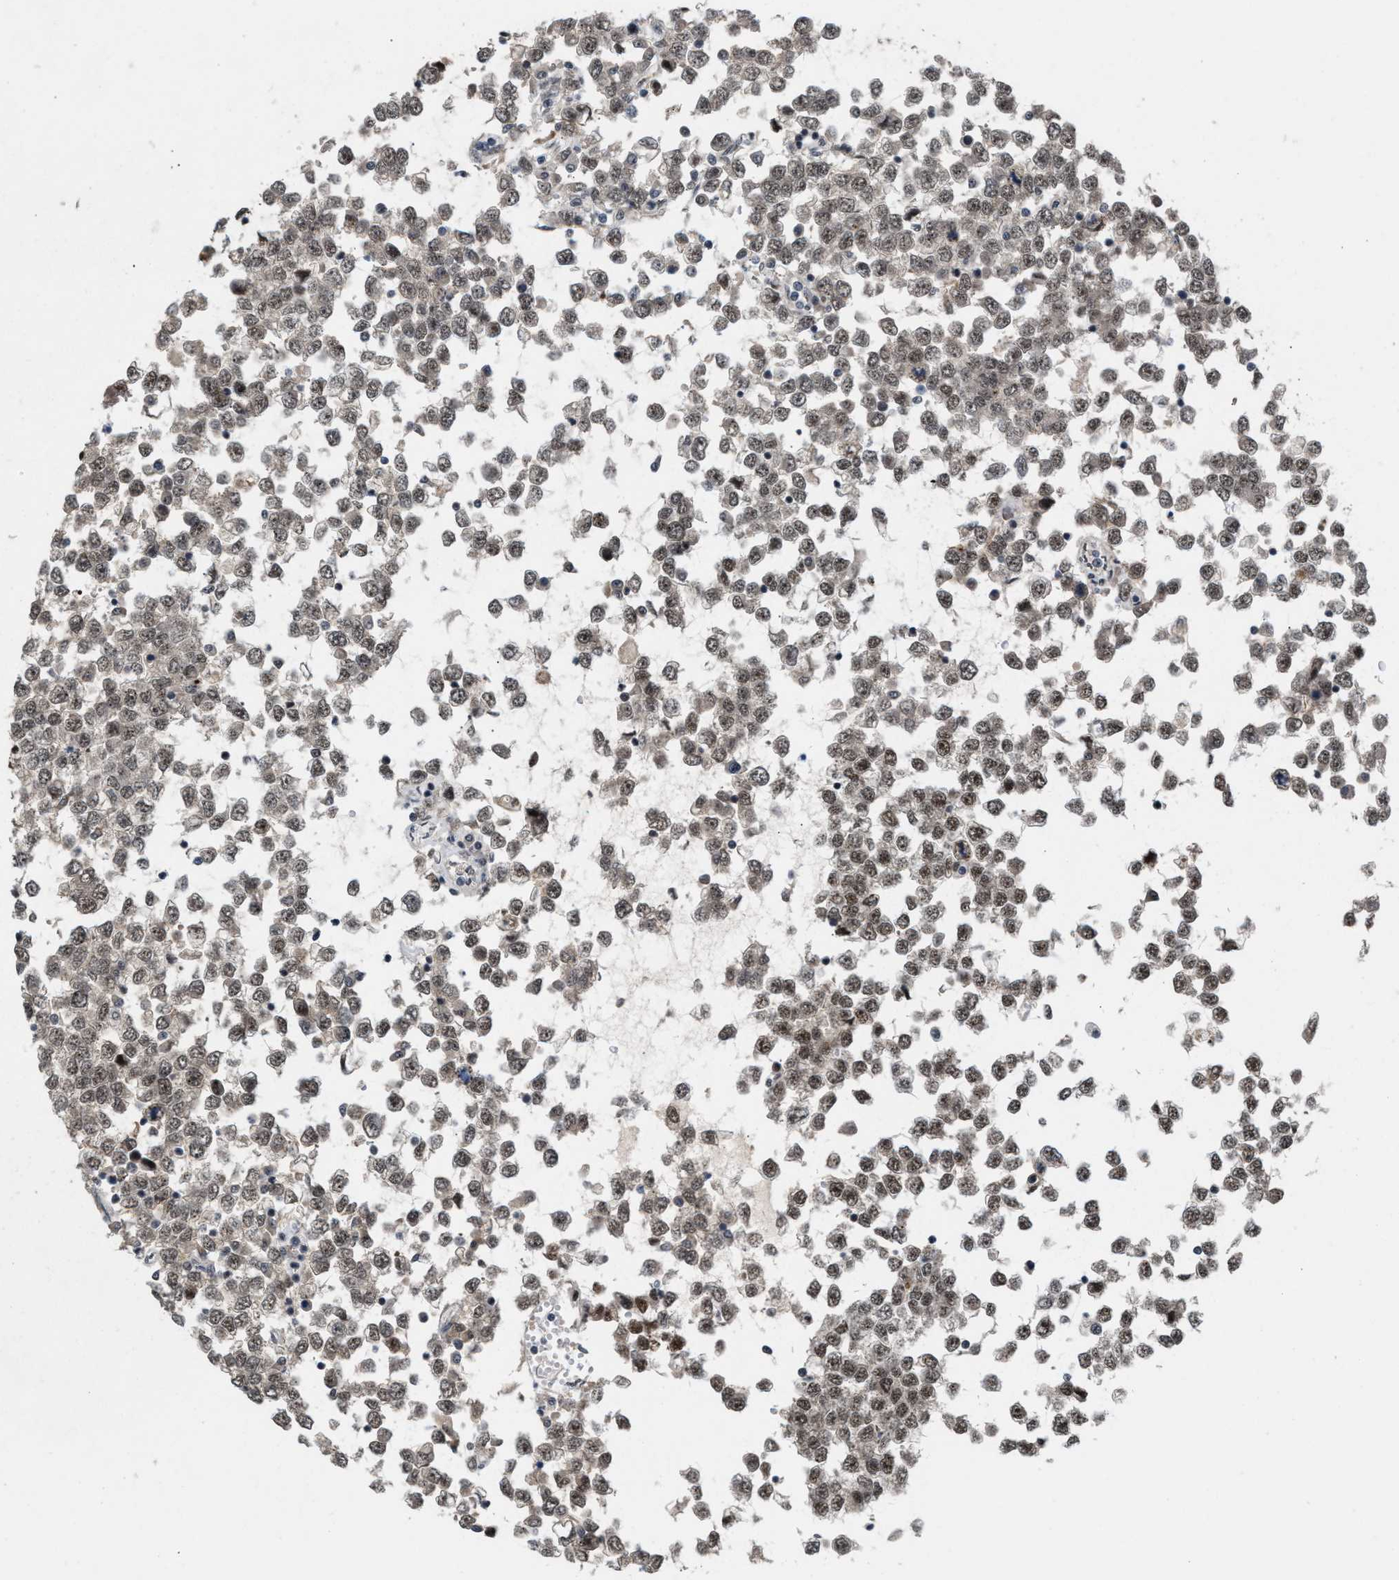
{"staining": {"intensity": "moderate", "quantity": ">75%", "location": "nuclear"}, "tissue": "testis cancer", "cell_type": "Tumor cells", "image_type": "cancer", "snomed": [{"axis": "morphology", "description": "Seminoma, NOS"}, {"axis": "topography", "description": "Testis"}], "caption": "There is medium levels of moderate nuclear positivity in tumor cells of testis cancer (seminoma), as demonstrated by immunohistochemical staining (brown color).", "gene": "PRPF4", "patient": {"sex": "male", "age": 65}}